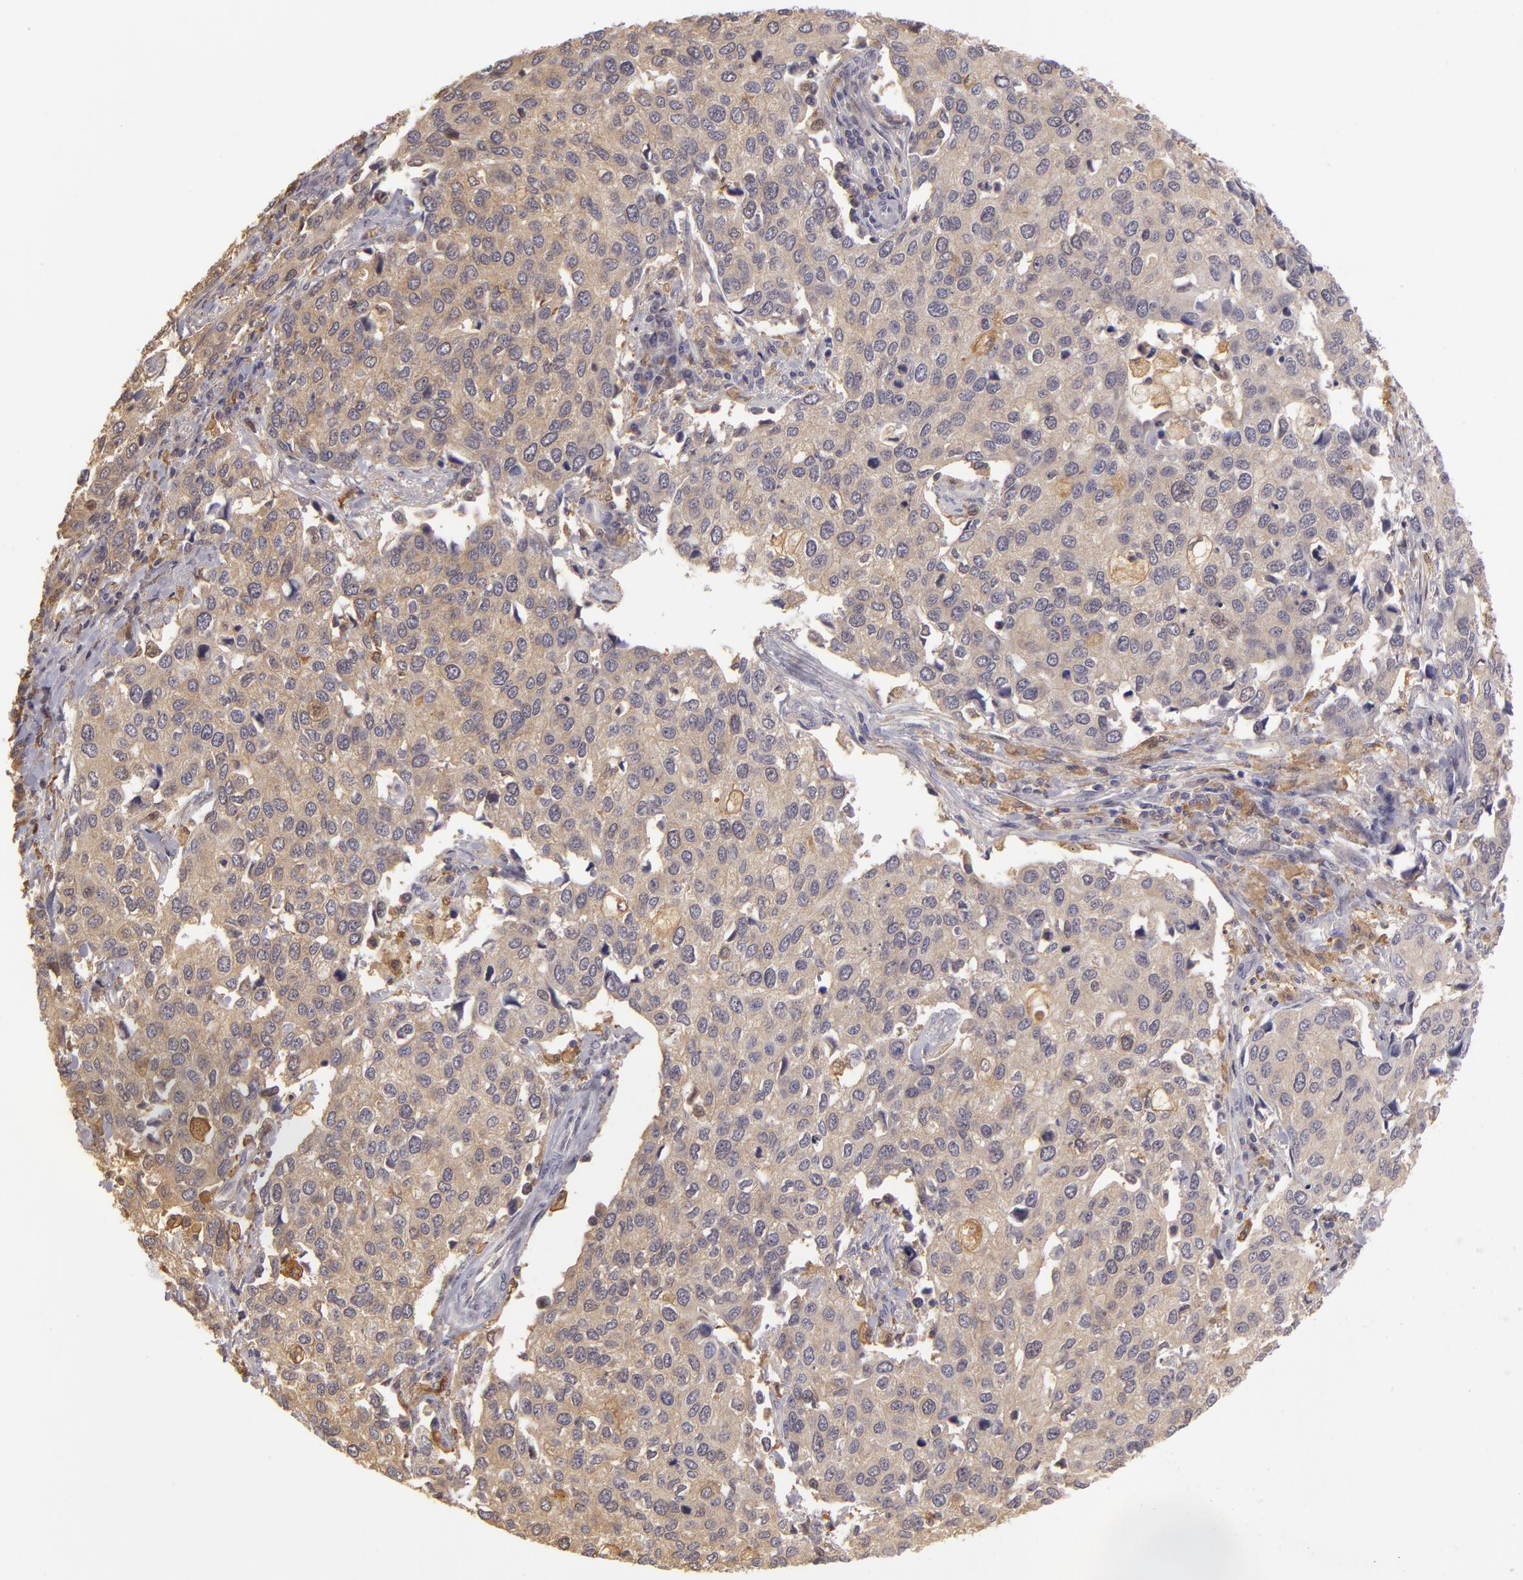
{"staining": {"intensity": "negative", "quantity": "none", "location": "none"}, "tissue": "cervical cancer", "cell_type": "Tumor cells", "image_type": "cancer", "snomed": [{"axis": "morphology", "description": "Squamous cell carcinoma, NOS"}, {"axis": "topography", "description": "Cervix"}], "caption": "Cervical cancer stained for a protein using immunohistochemistry (IHC) exhibits no staining tumor cells.", "gene": "GNPDA1", "patient": {"sex": "female", "age": 54}}